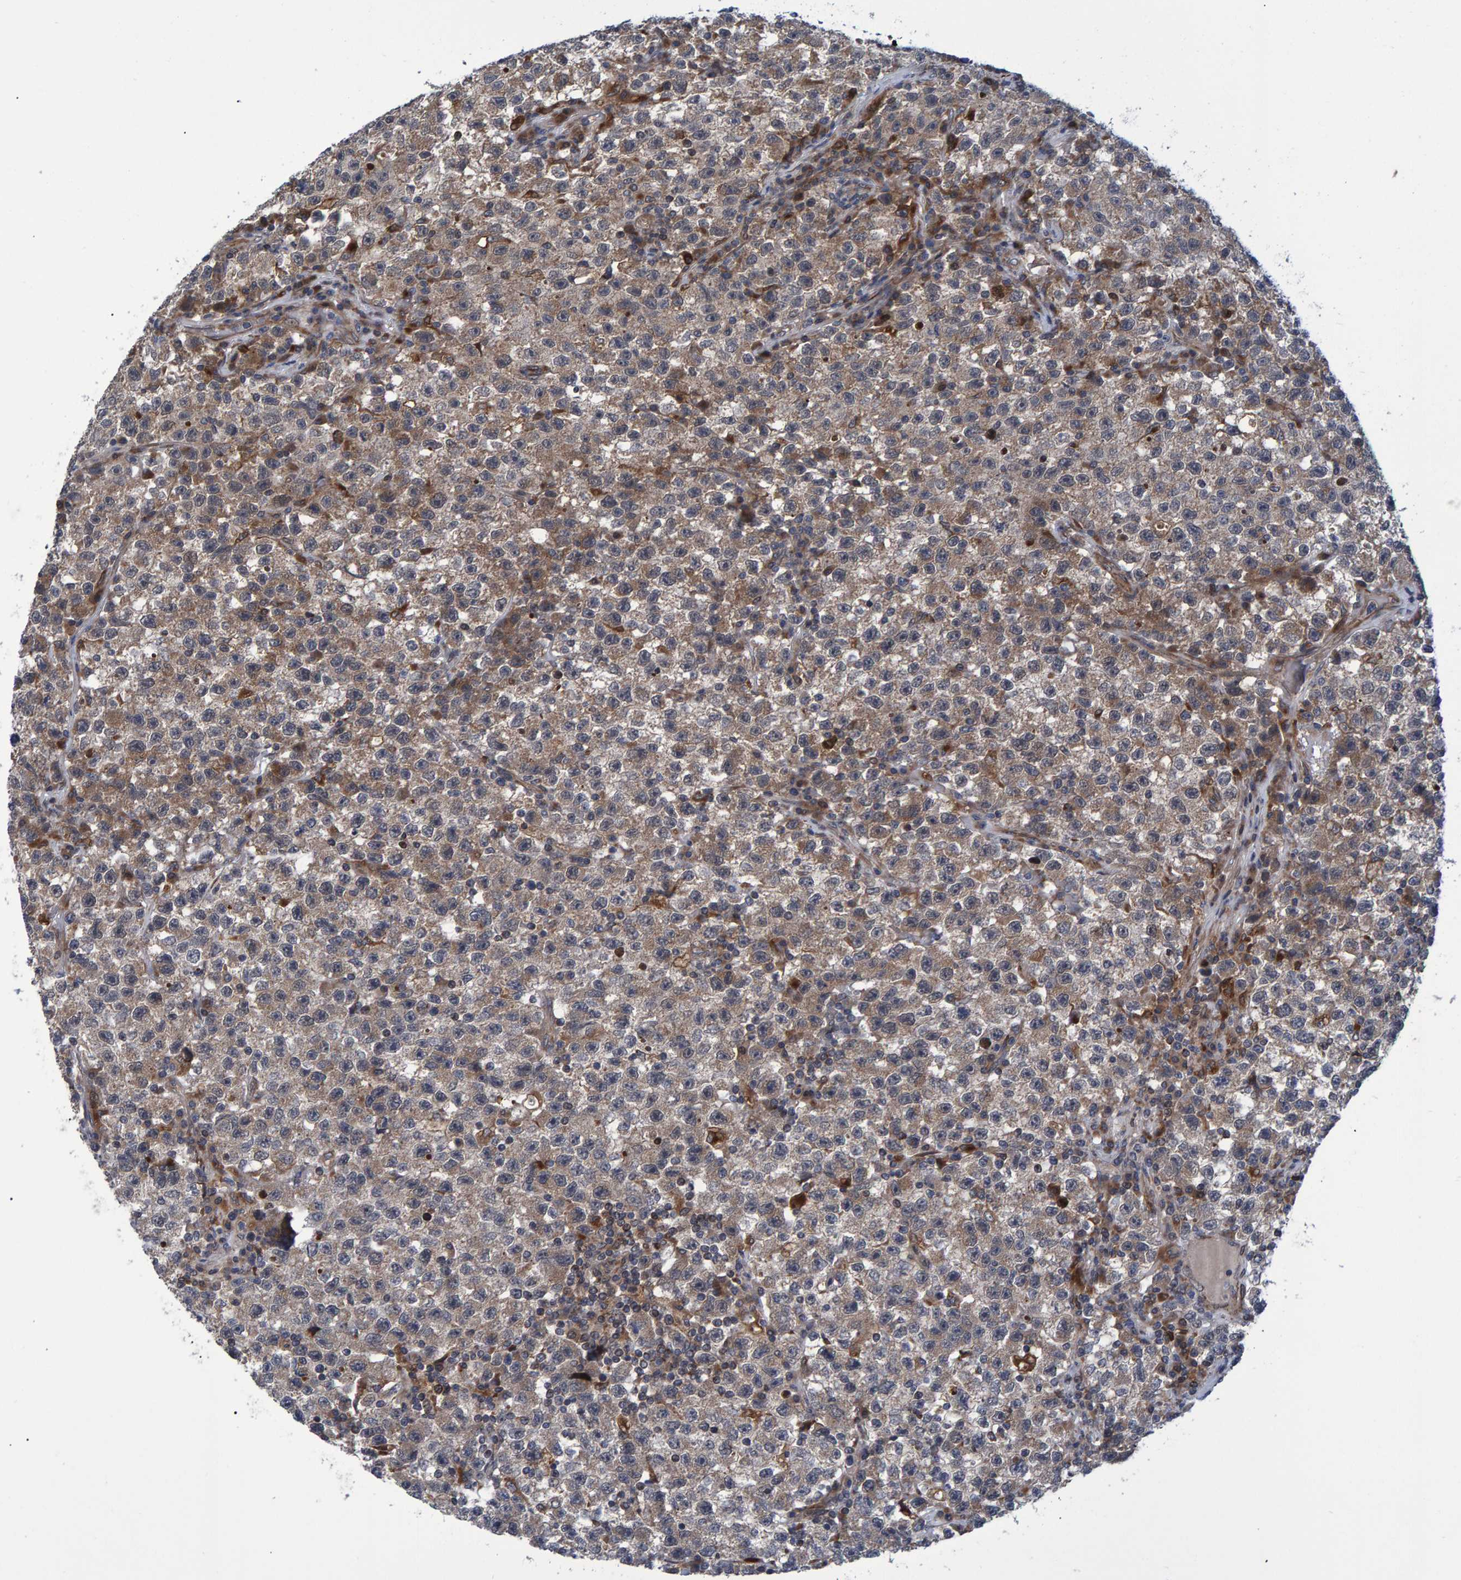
{"staining": {"intensity": "weak", "quantity": "25%-75%", "location": "cytoplasmic/membranous"}, "tissue": "testis cancer", "cell_type": "Tumor cells", "image_type": "cancer", "snomed": [{"axis": "morphology", "description": "Seminoma, NOS"}, {"axis": "topography", "description": "Testis"}], "caption": "Immunohistochemistry (IHC) histopathology image of human seminoma (testis) stained for a protein (brown), which exhibits low levels of weak cytoplasmic/membranous expression in approximately 25%-75% of tumor cells.", "gene": "ATP6V1H", "patient": {"sex": "male", "age": 22}}